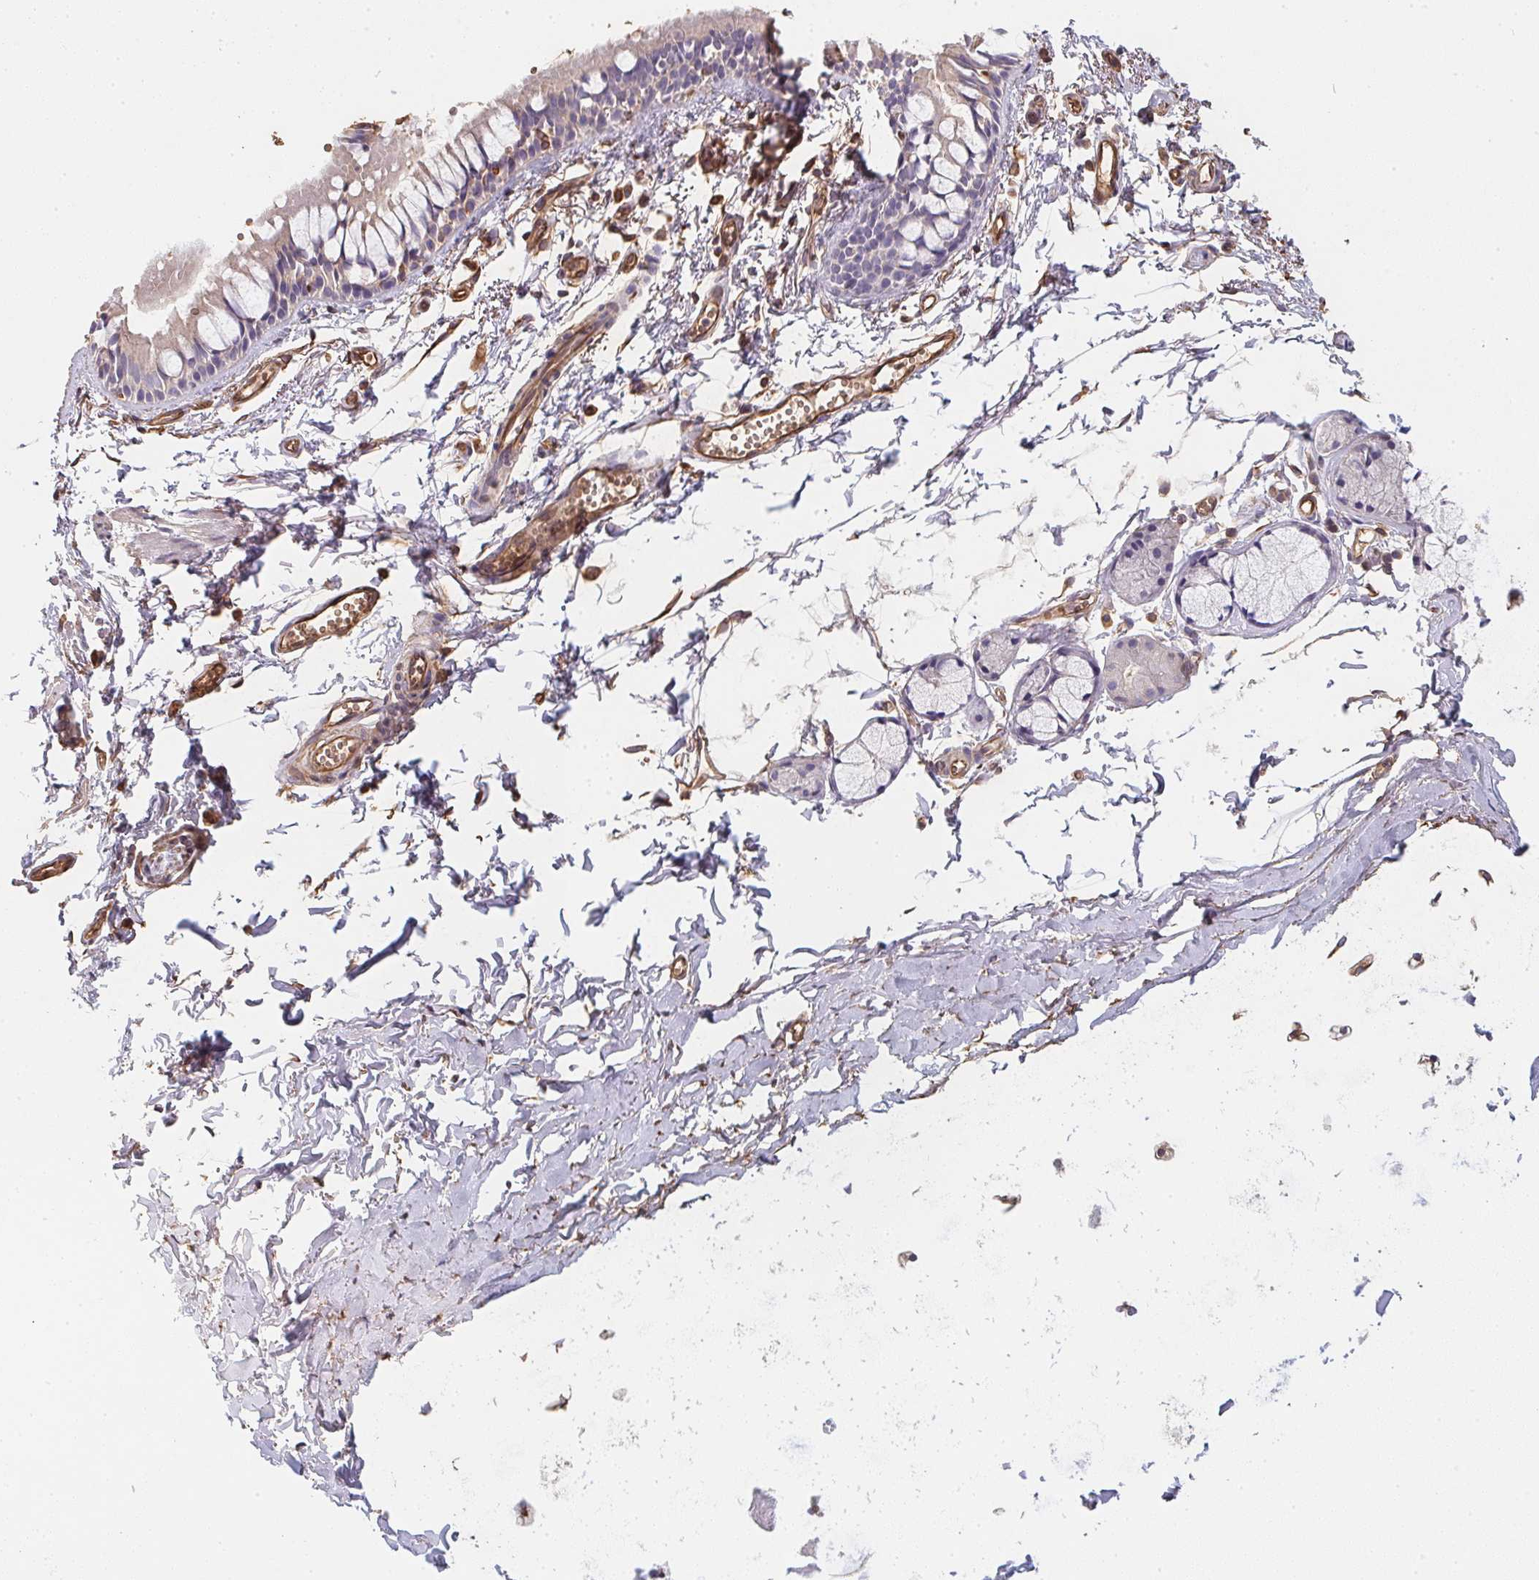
{"staining": {"intensity": "negative", "quantity": "none", "location": "none"}, "tissue": "bronchus", "cell_type": "Respiratory epithelial cells", "image_type": "normal", "snomed": [{"axis": "morphology", "description": "Normal tissue, NOS"}, {"axis": "topography", "description": "Bronchus"}], "caption": "Normal bronchus was stained to show a protein in brown. There is no significant staining in respiratory epithelial cells. Nuclei are stained in blue.", "gene": "TBKBP1", "patient": {"sex": "female", "age": 59}}